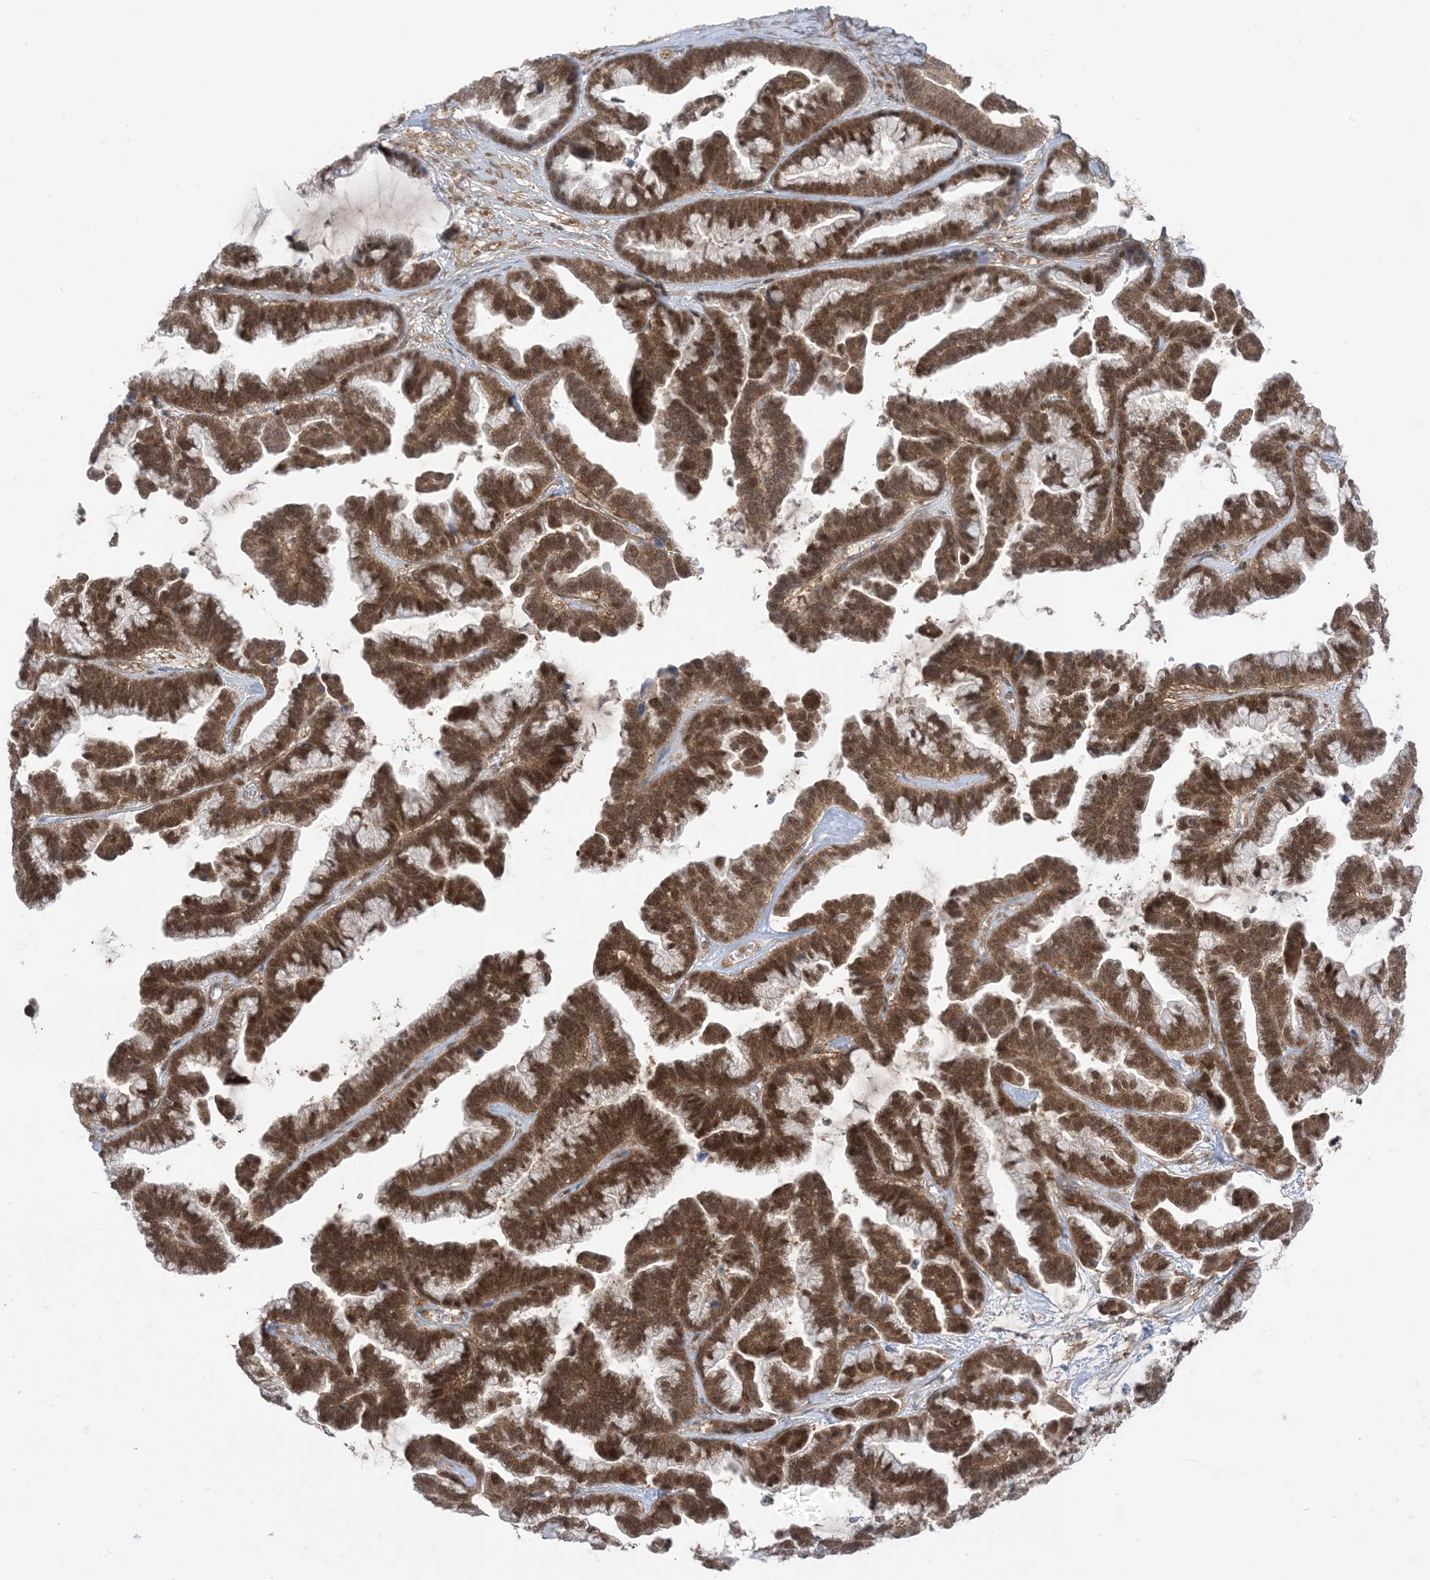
{"staining": {"intensity": "moderate", "quantity": ">75%", "location": "cytoplasmic/membranous,nuclear"}, "tissue": "ovarian cancer", "cell_type": "Tumor cells", "image_type": "cancer", "snomed": [{"axis": "morphology", "description": "Cystadenocarcinoma, serous, NOS"}, {"axis": "topography", "description": "Ovary"}], "caption": "Protein expression by immunohistochemistry (IHC) demonstrates moderate cytoplasmic/membranous and nuclear staining in about >75% of tumor cells in ovarian cancer (serous cystadenocarcinoma). The staining is performed using DAB brown chromogen to label protein expression. The nuclei are counter-stained blue using hematoxylin.", "gene": "PTPA", "patient": {"sex": "female", "age": 56}}